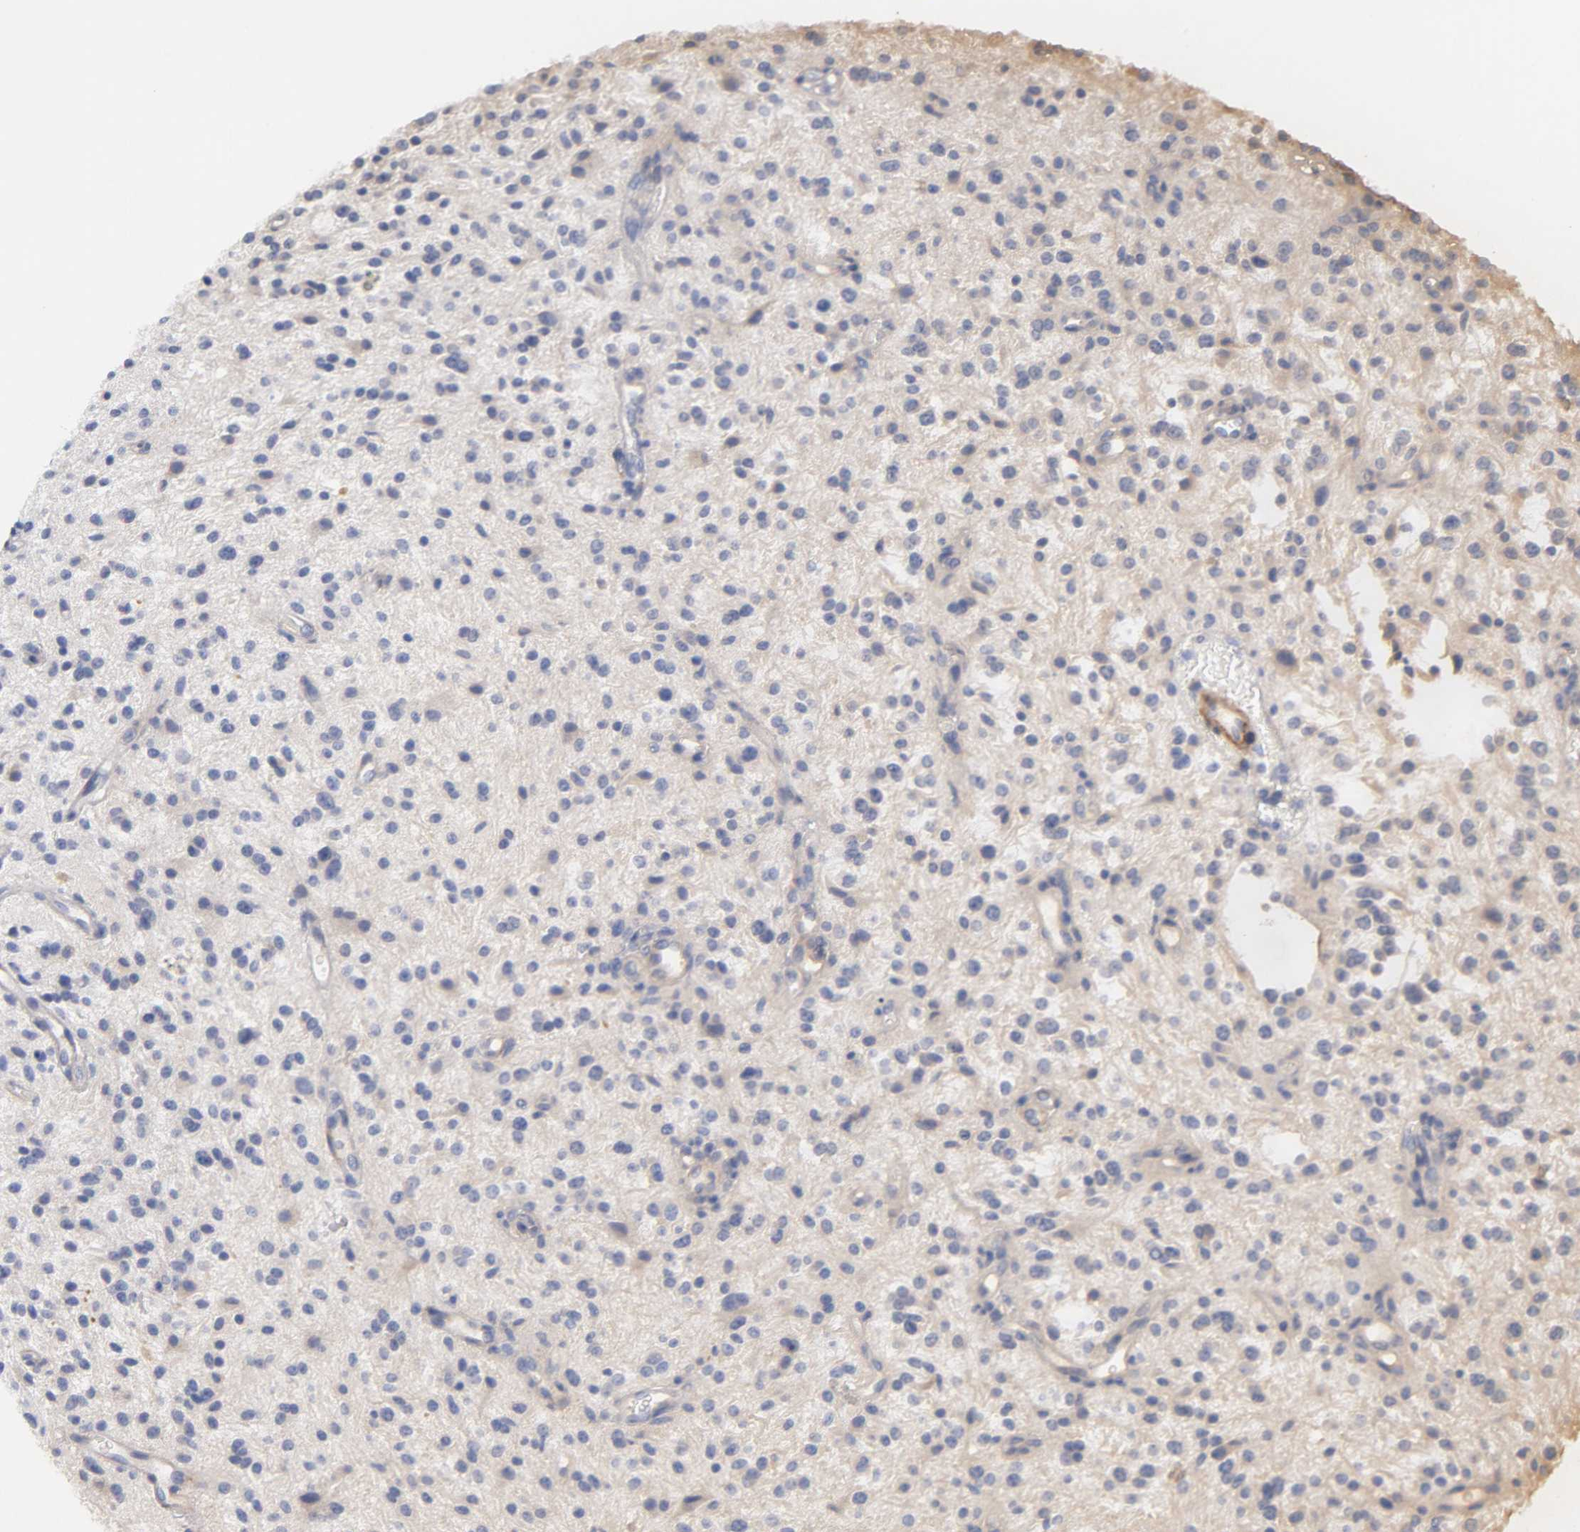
{"staining": {"intensity": "negative", "quantity": "none", "location": "none"}, "tissue": "glioma", "cell_type": "Tumor cells", "image_type": "cancer", "snomed": [{"axis": "morphology", "description": "Glioma, malignant, NOS"}, {"axis": "topography", "description": "Cerebellum"}], "caption": "An image of human malignant glioma is negative for staining in tumor cells.", "gene": "LAMB1", "patient": {"sex": "female", "age": 10}}